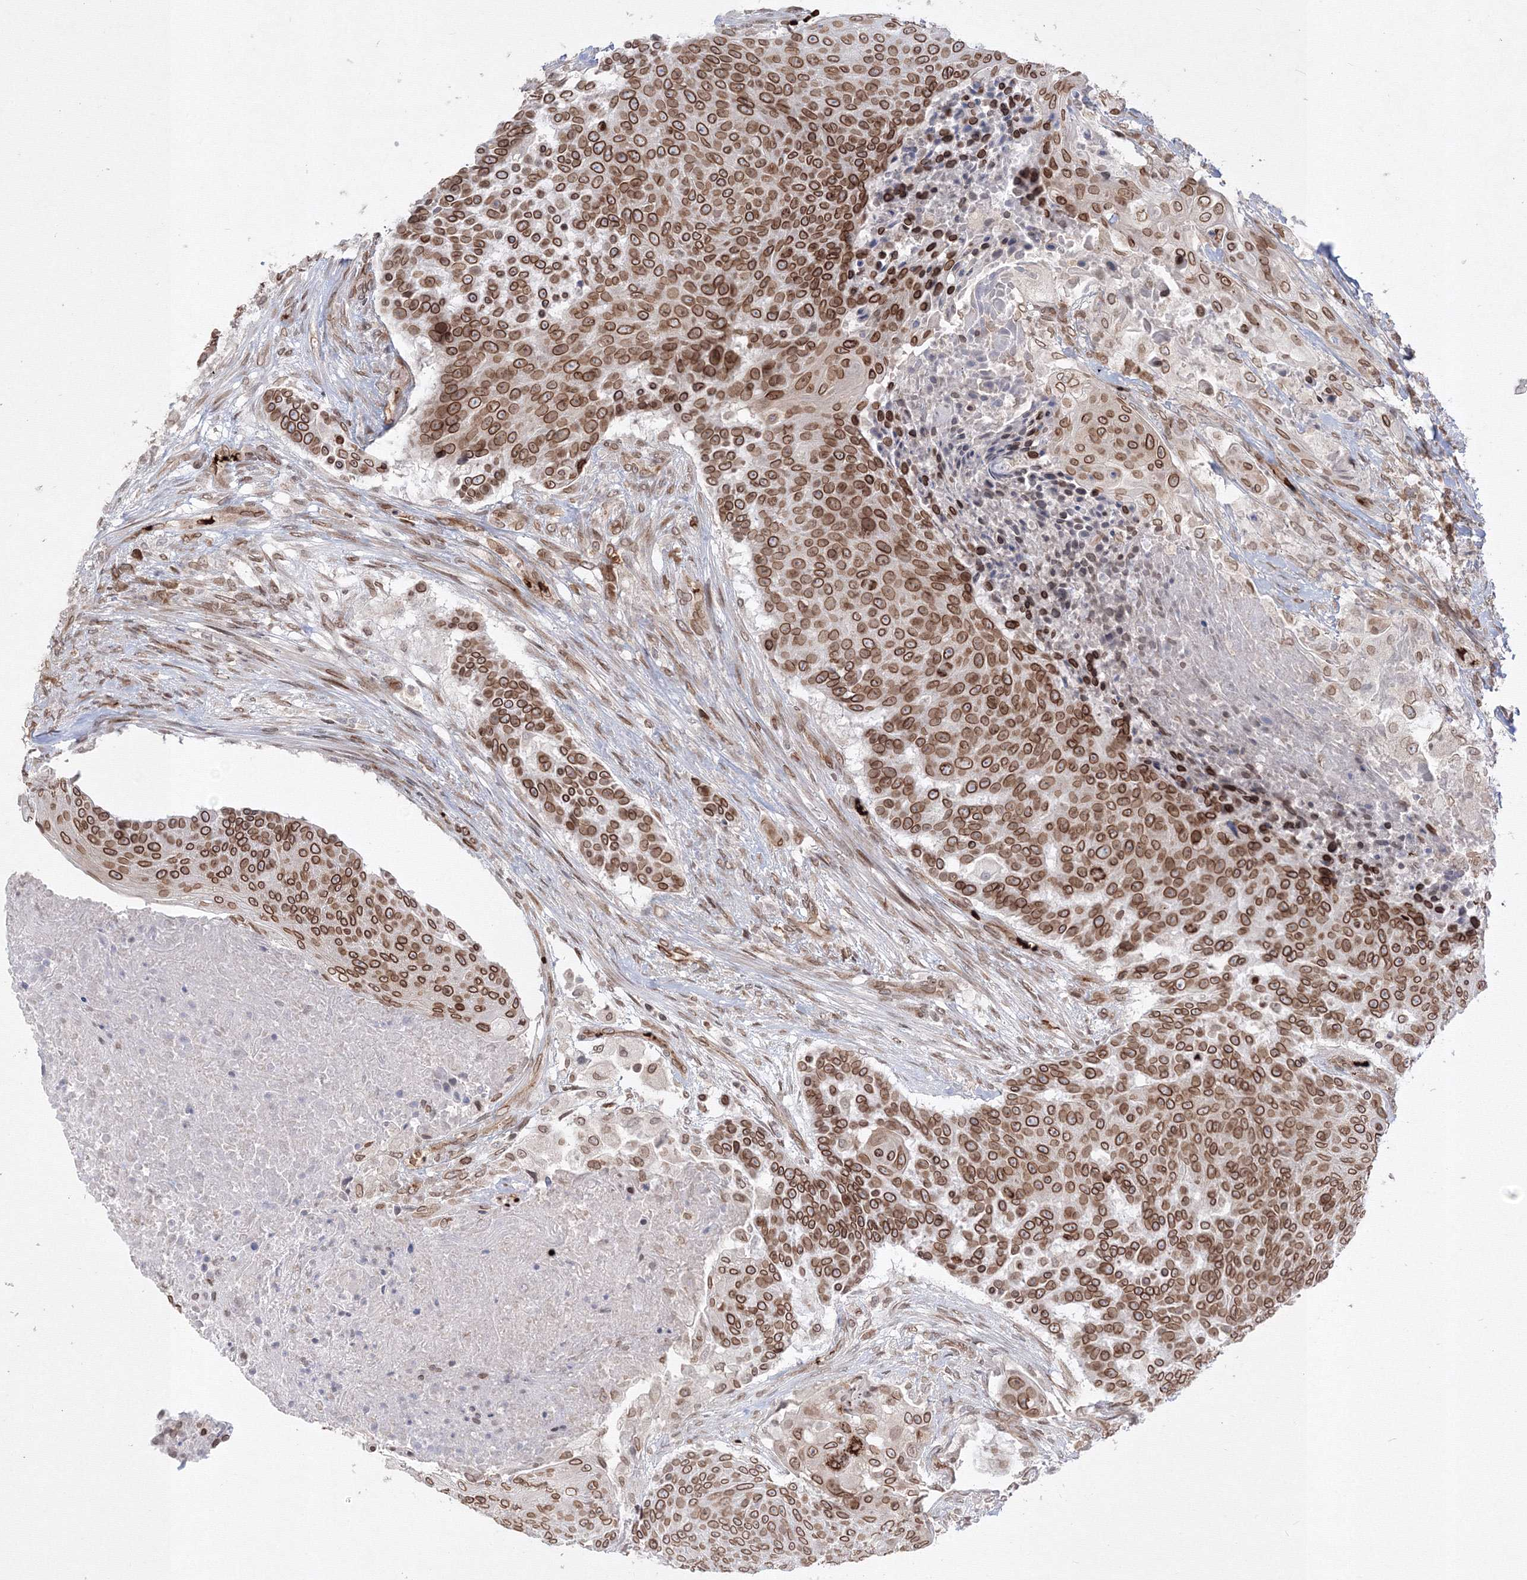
{"staining": {"intensity": "moderate", "quantity": ">75%", "location": "cytoplasmic/membranous,nuclear"}, "tissue": "urothelial cancer", "cell_type": "Tumor cells", "image_type": "cancer", "snomed": [{"axis": "morphology", "description": "Urothelial carcinoma, High grade"}, {"axis": "topography", "description": "Urinary bladder"}], "caption": "Immunohistochemical staining of human urothelial carcinoma (high-grade) demonstrates medium levels of moderate cytoplasmic/membranous and nuclear positivity in approximately >75% of tumor cells.", "gene": "DNAJB2", "patient": {"sex": "female", "age": 63}}